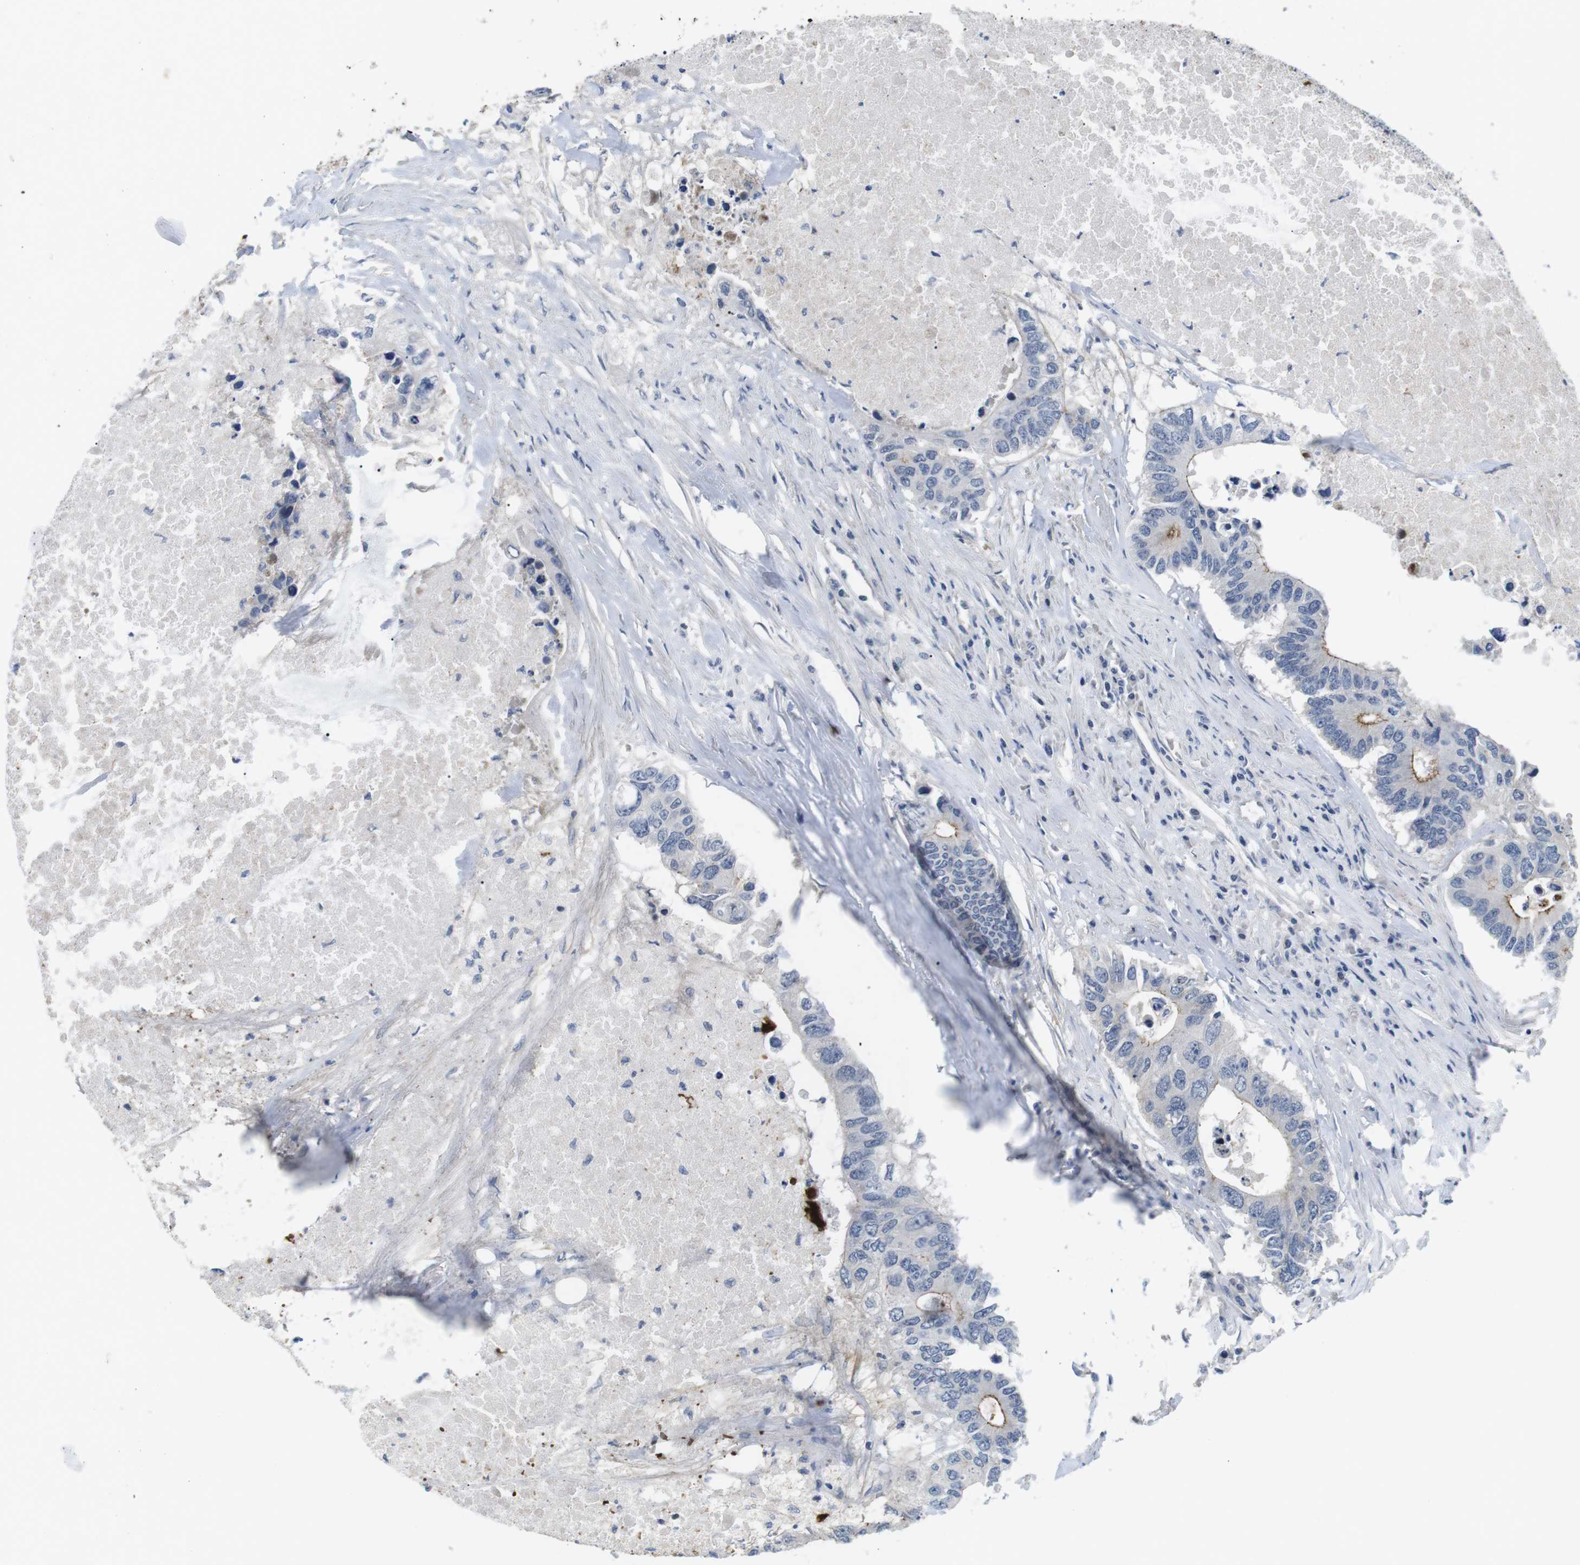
{"staining": {"intensity": "moderate", "quantity": "<25%", "location": "cytoplasmic/membranous"}, "tissue": "colorectal cancer", "cell_type": "Tumor cells", "image_type": "cancer", "snomed": [{"axis": "morphology", "description": "Adenocarcinoma, NOS"}, {"axis": "topography", "description": "Colon"}], "caption": "Human colorectal cancer stained for a protein (brown) shows moderate cytoplasmic/membranous positive staining in about <25% of tumor cells.", "gene": "NECTIN1", "patient": {"sex": "male", "age": 71}}